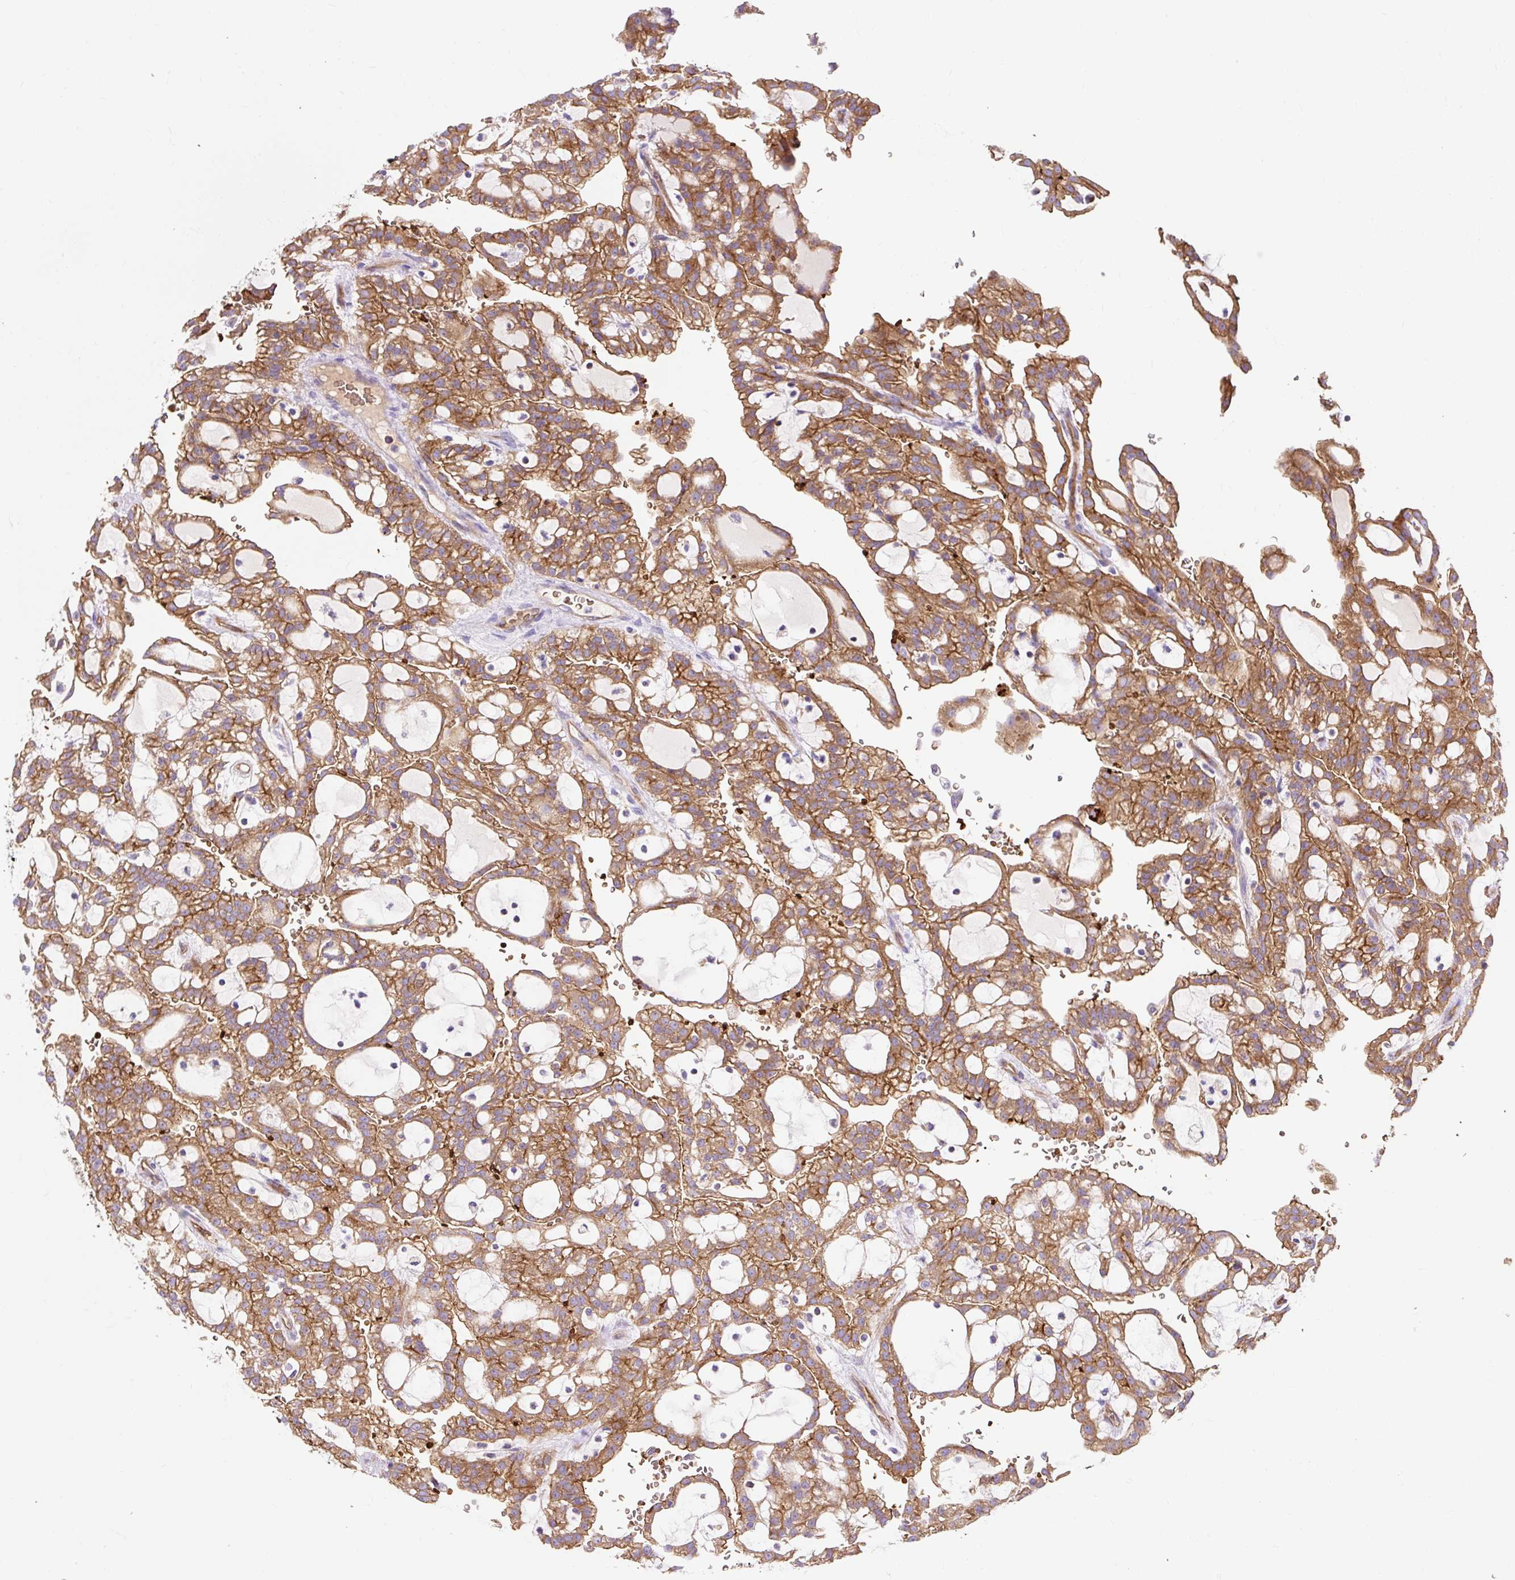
{"staining": {"intensity": "moderate", "quantity": ">75%", "location": "cytoplasmic/membranous"}, "tissue": "renal cancer", "cell_type": "Tumor cells", "image_type": "cancer", "snomed": [{"axis": "morphology", "description": "Adenocarcinoma, NOS"}, {"axis": "topography", "description": "Kidney"}], "caption": "Human renal cancer (adenocarcinoma) stained with a protein marker displays moderate staining in tumor cells.", "gene": "HIP1R", "patient": {"sex": "male", "age": 63}}